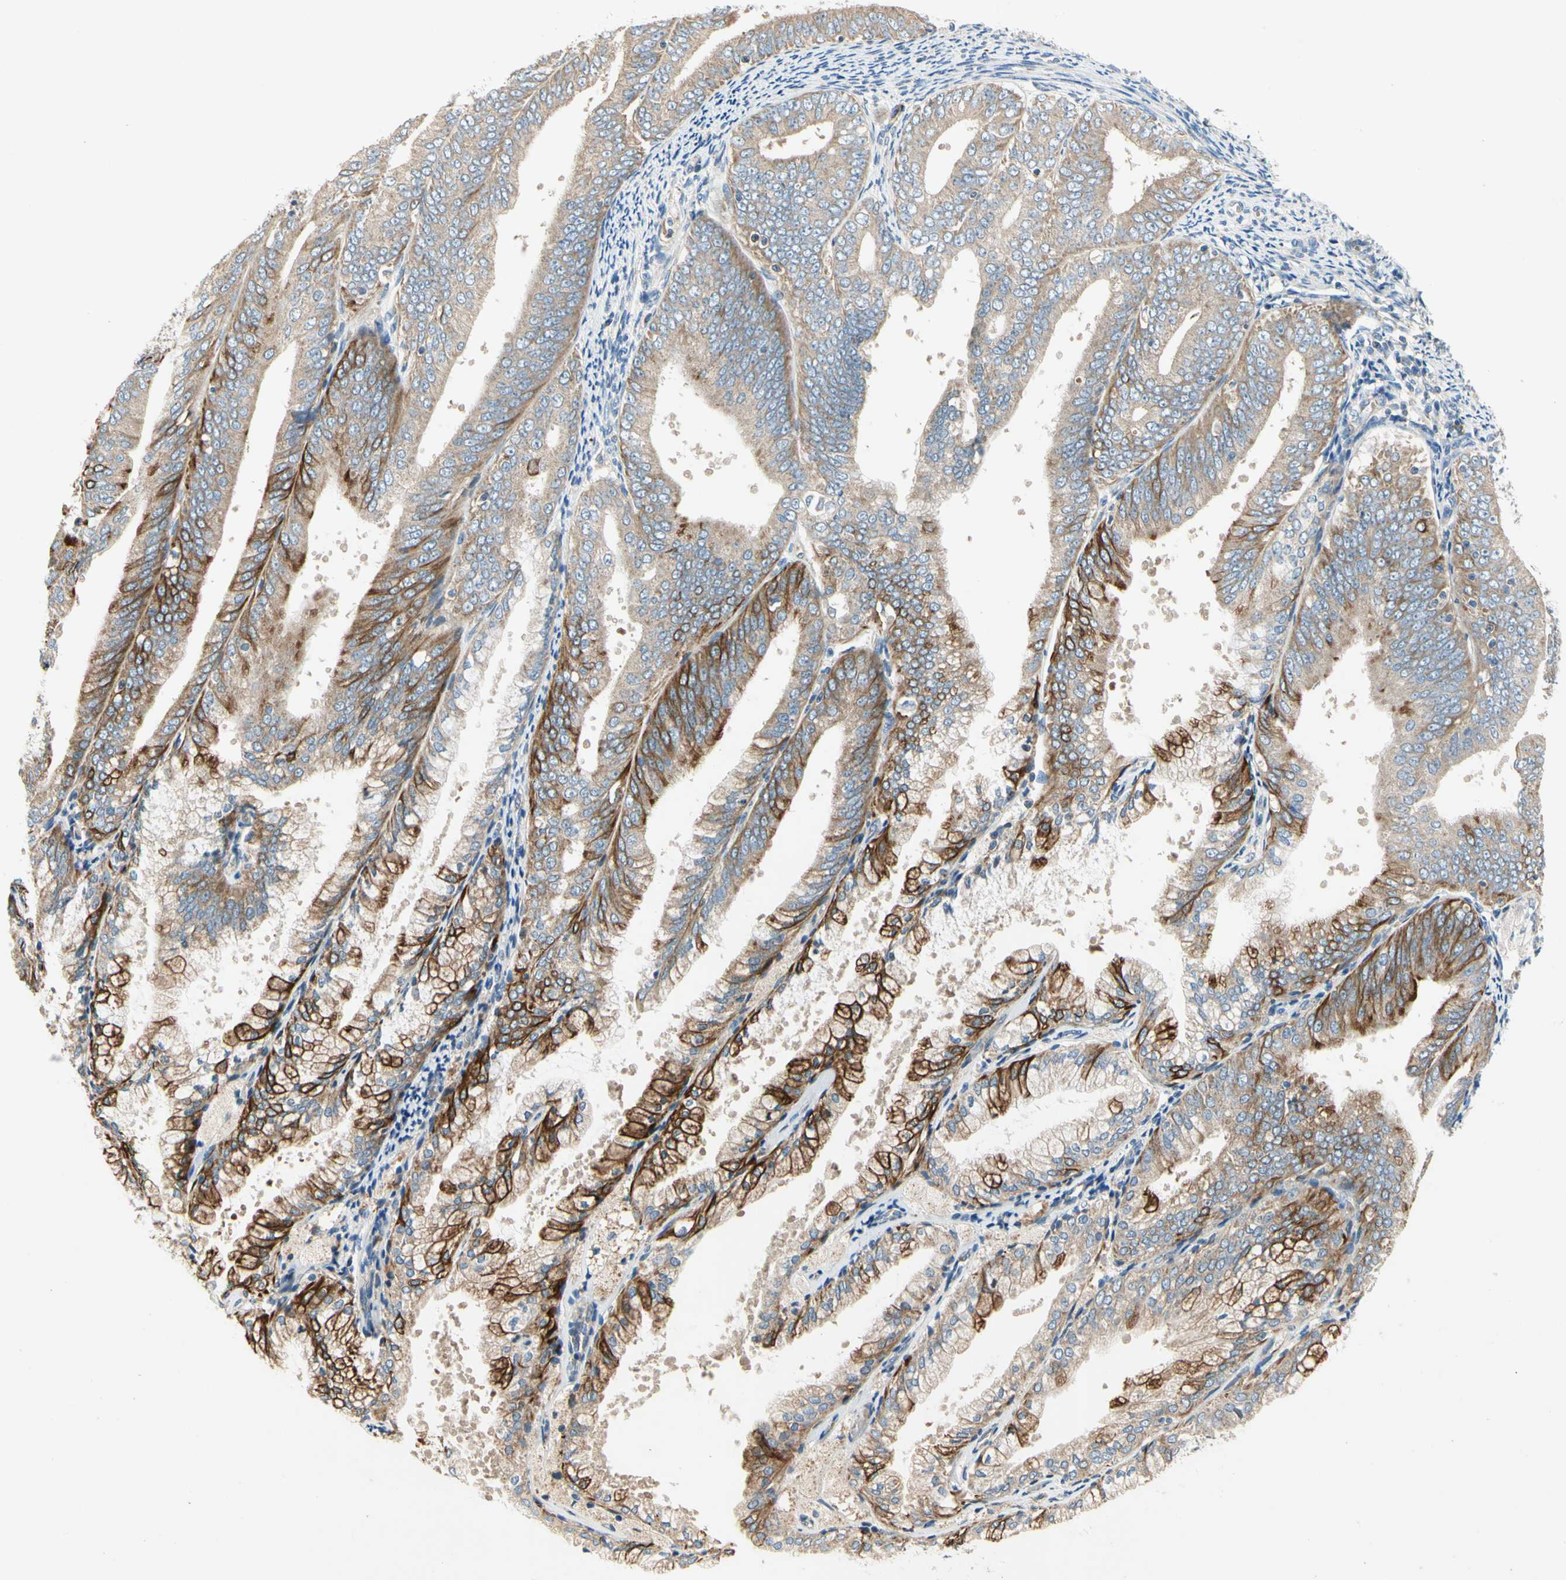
{"staining": {"intensity": "strong", "quantity": ">75%", "location": "cytoplasmic/membranous"}, "tissue": "endometrial cancer", "cell_type": "Tumor cells", "image_type": "cancer", "snomed": [{"axis": "morphology", "description": "Adenocarcinoma, NOS"}, {"axis": "topography", "description": "Endometrium"}], "caption": "Protein staining demonstrates strong cytoplasmic/membranous staining in approximately >75% of tumor cells in endometrial cancer (adenocarcinoma). The staining is performed using DAB (3,3'-diaminobenzidine) brown chromogen to label protein expression. The nuclei are counter-stained blue using hematoxylin.", "gene": "KLHDC8B", "patient": {"sex": "female", "age": 63}}